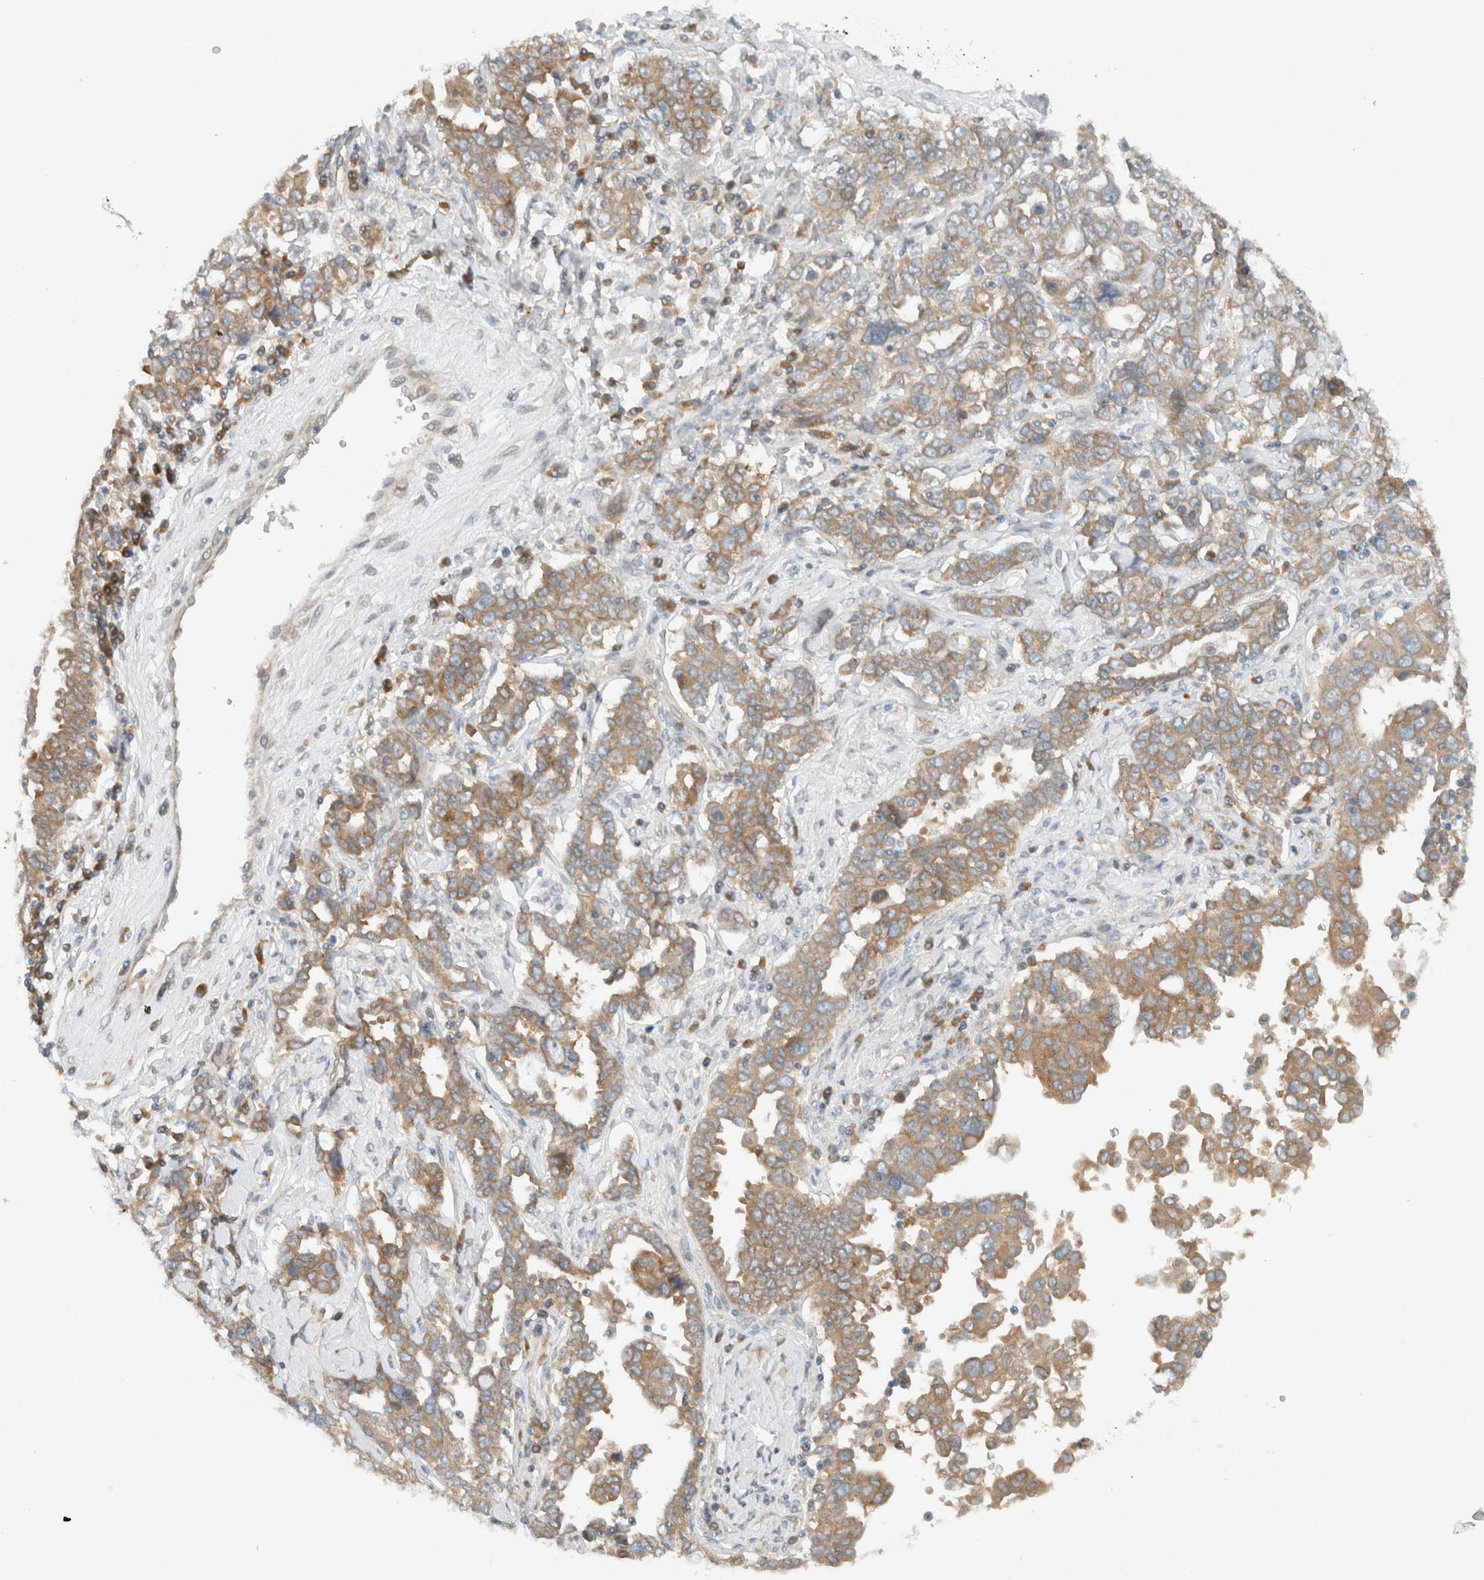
{"staining": {"intensity": "moderate", "quantity": ">75%", "location": "cytoplasmic/membranous"}, "tissue": "ovarian cancer", "cell_type": "Tumor cells", "image_type": "cancer", "snomed": [{"axis": "morphology", "description": "Carcinoma, endometroid"}, {"axis": "topography", "description": "Ovary"}], "caption": "Brown immunohistochemical staining in human ovarian cancer (endometroid carcinoma) reveals moderate cytoplasmic/membranous positivity in approximately >75% of tumor cells.", "gene": "ARFGEF2", "patient": {"sex": "female", "age": 62}}